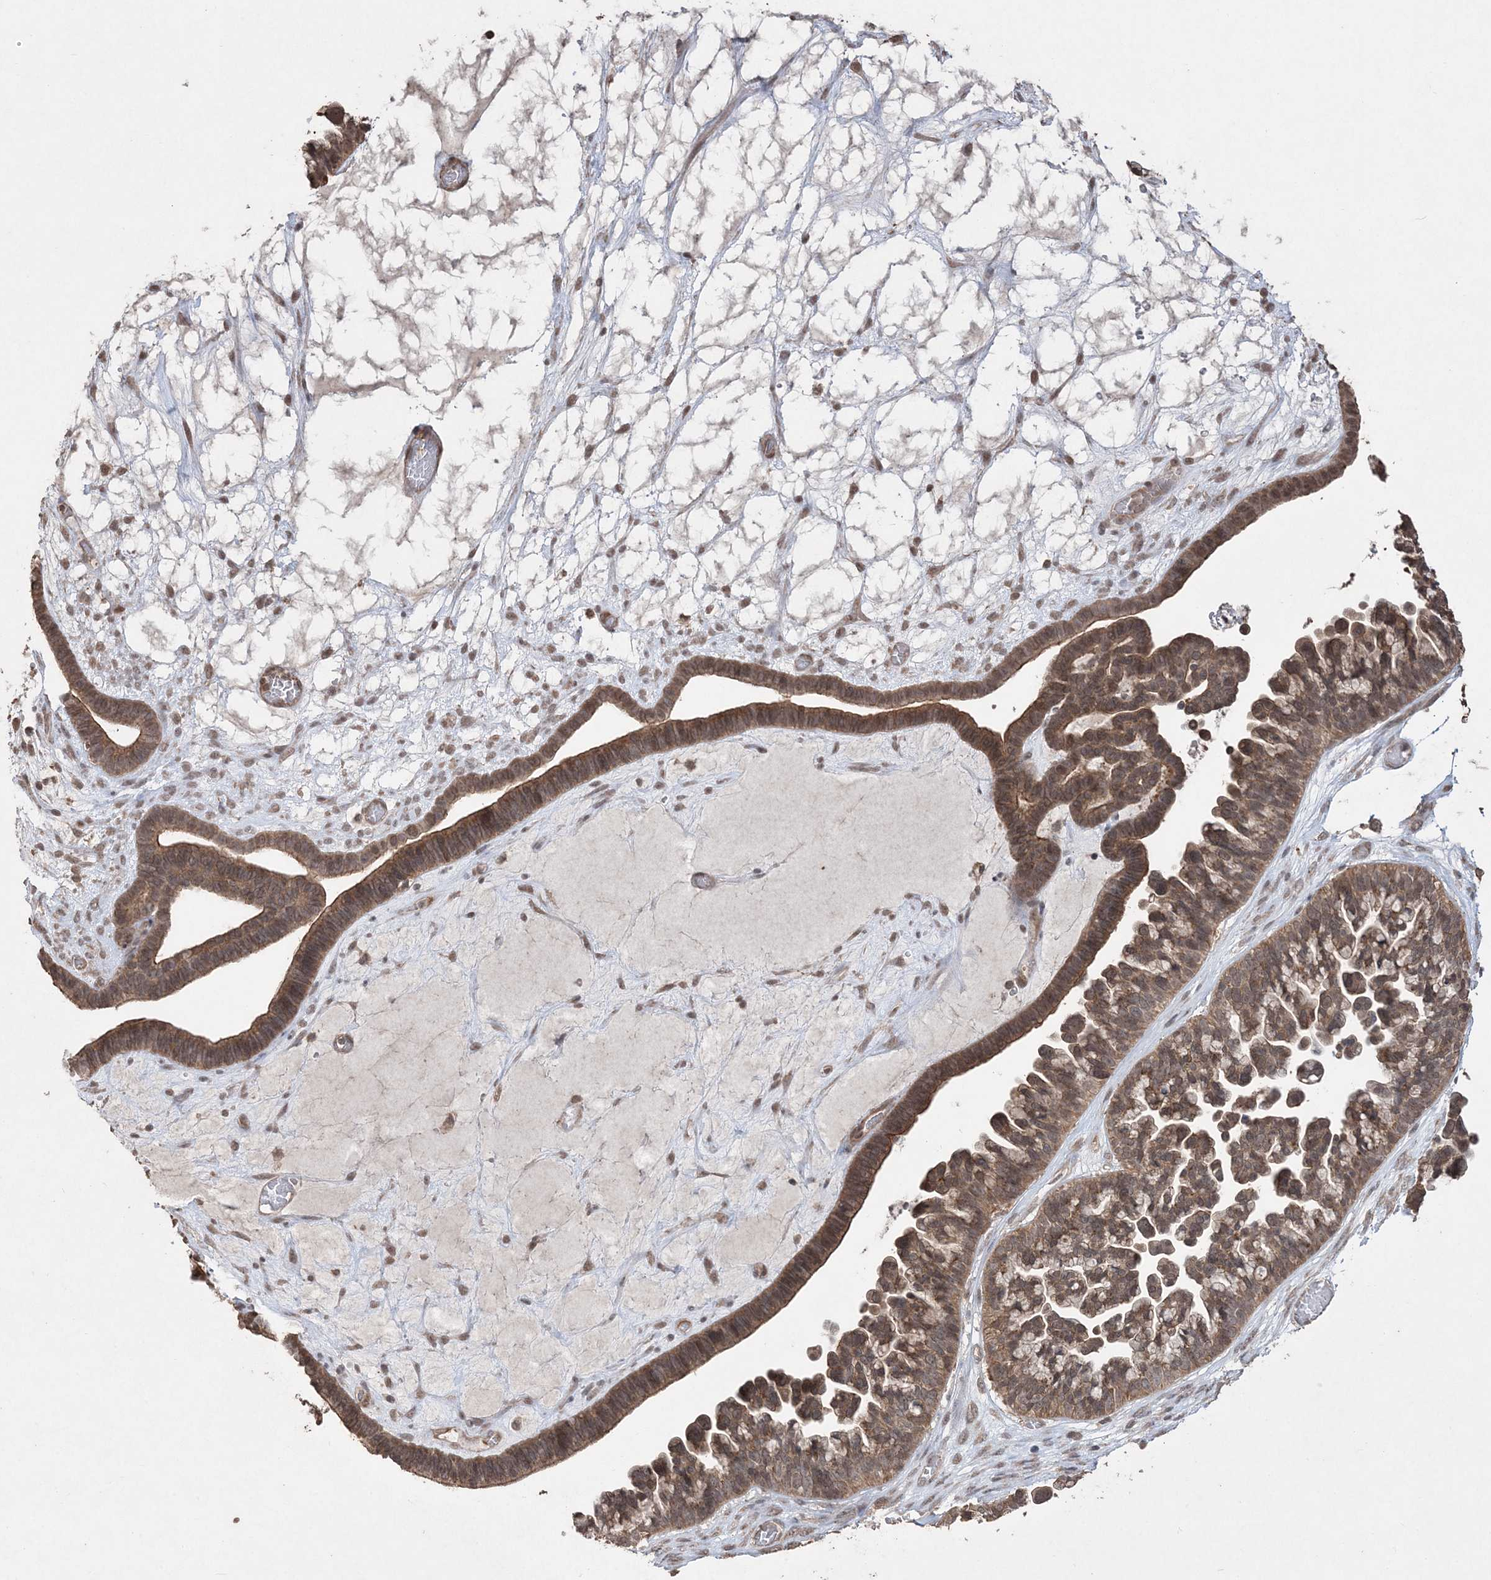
{"staining": {"intensity": "moderate", "quantity": ">75%", "location": "cytoplasmic/membranous"}, "tissue": "ovarian cancer", "cell_type": "Tumor cells", "image_type": "cancer", "snomed": [{"axis": "morphology", "description": "Cystadenocarcinoma, serous, NOS"}, {"axis": "topography", "description": "Ovary"}], "caption": "Human ovarian serous cystadenocarcinoma stained with a protein marker exhibits moderate staining in tumor cells.", "gene": "EHHADH", "patient": {"sex": "female", "age": 56}}